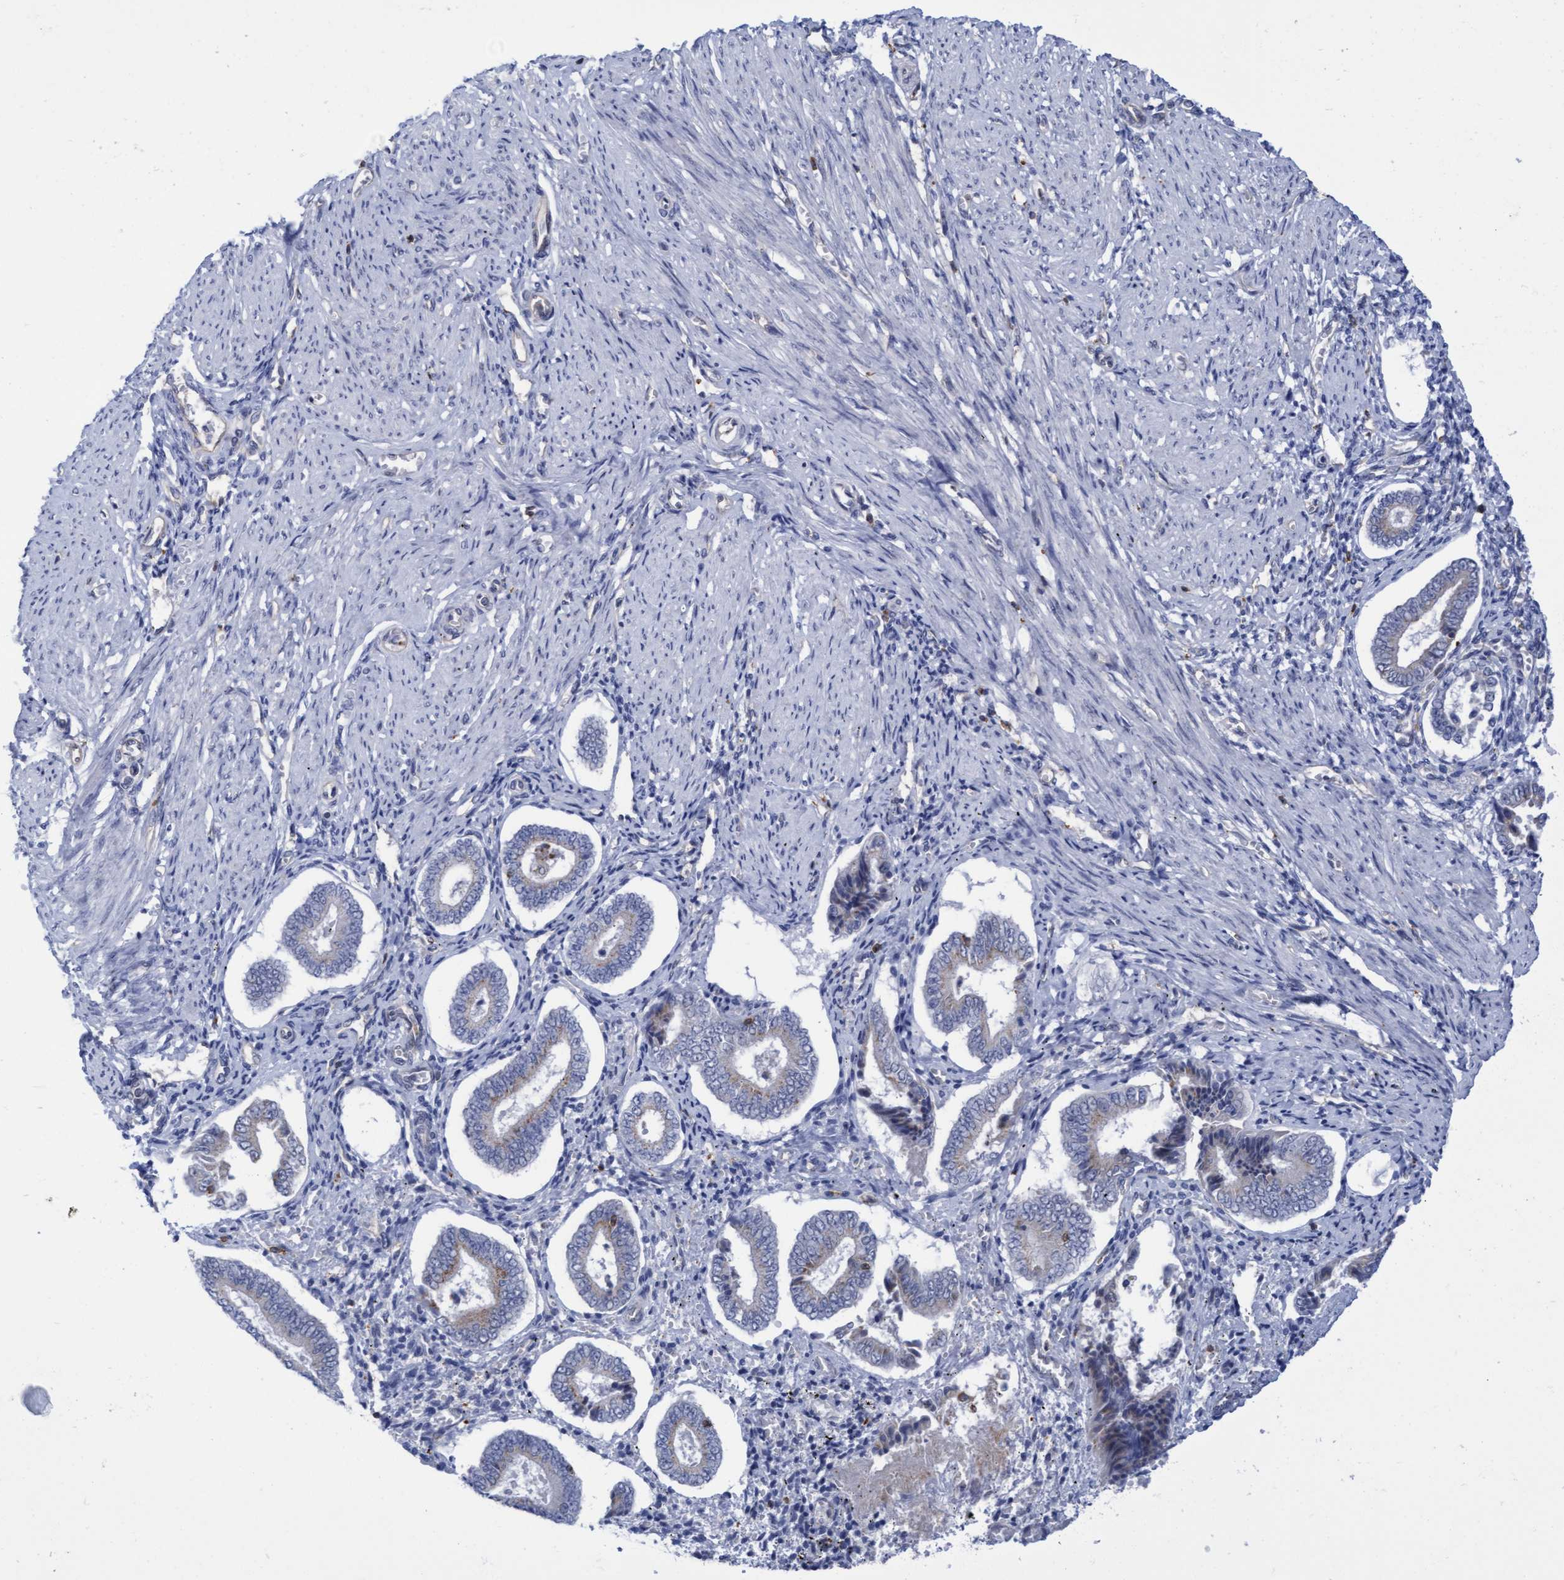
{"staining": {"intensity": "negative", "quantity": "none", "location": "none"}, "tissue": "endometrium", "cell_type": "Cells in endometrial stroma", "image_type": "normal", "snomed": [{"axis": "morphology", "description": "Normal tissue, NOS"}, {"axis": "topography", "description": "Endometrium"}], "caption": "This image is of normal endometrium stained with IHC to label a protein in brown with the nuclei are counter-stained blue. There is no staining in cells in endometrial stroma. The staining is performed using DAB brown chromogen with nuclei counter-stained in using hematoxylin.", "gene": "FNBP1", "patient": {"sex": "female", "age": 42}}